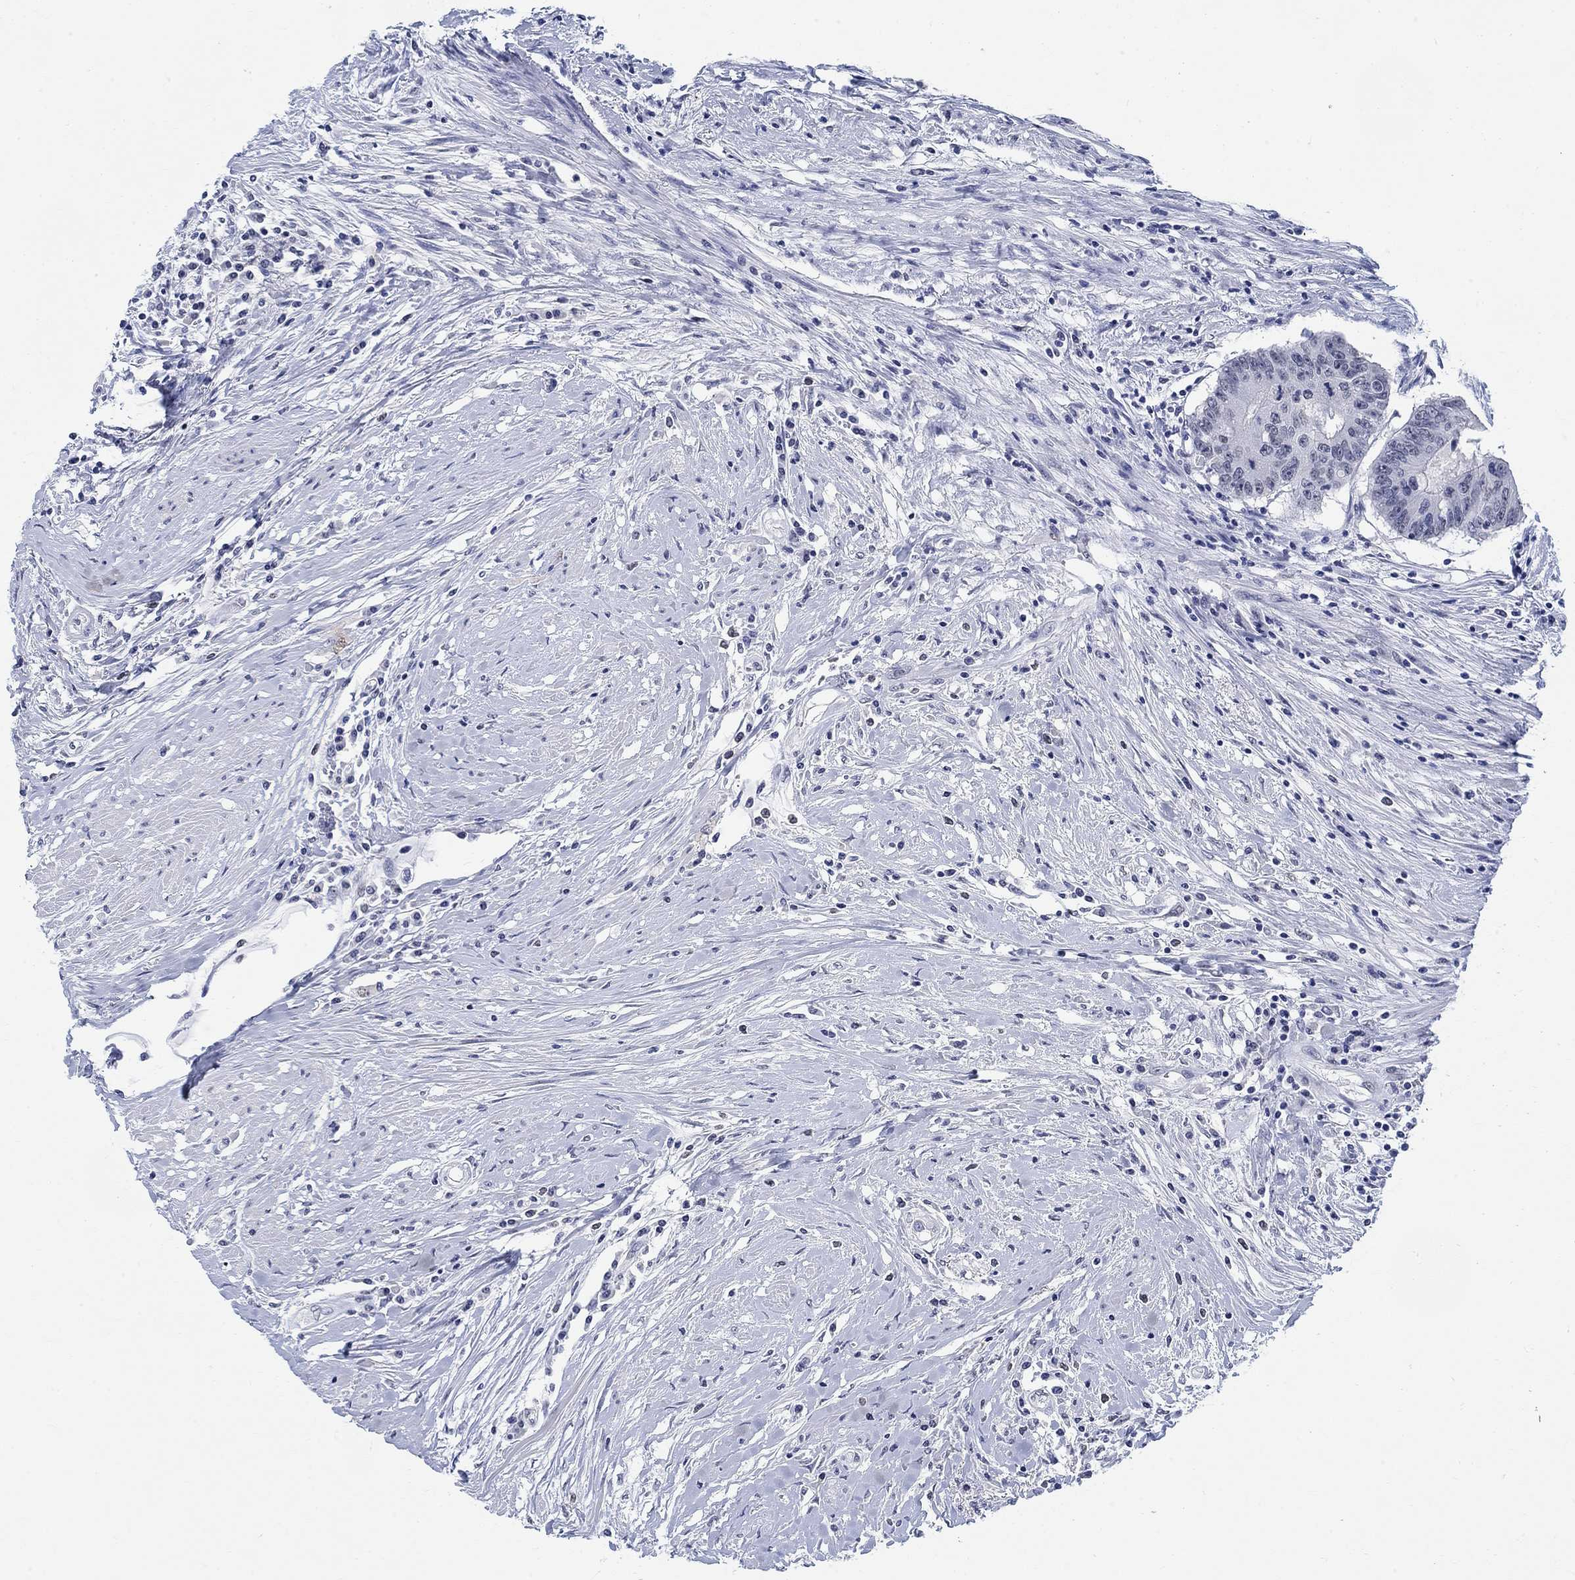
{"staining": {"intensity": "negative", "quantity": "none", "location": "none"}, "tissue": "colorectal cancer", "cell_type": "Tumor cells", "image_type": "cancer", "snomed": [{"axis": "morphology", "description": "Adenocarcinoma, NOS"}, {"axis": "topography", "description": "Rectum"}], "caption": "Photomicrograph shows no significant protein staining in tumor cells of adenocarcinoma (colorectal). Brightfield microscopy of immunohistochemistry (IHC) stained with DAB (3,3'-diaminobenzidine) (brown) and hematoxylin (blue), captured at high magnification.", "gene": "ANKS1B", "patient": {"sex": "male", "age": 59}}